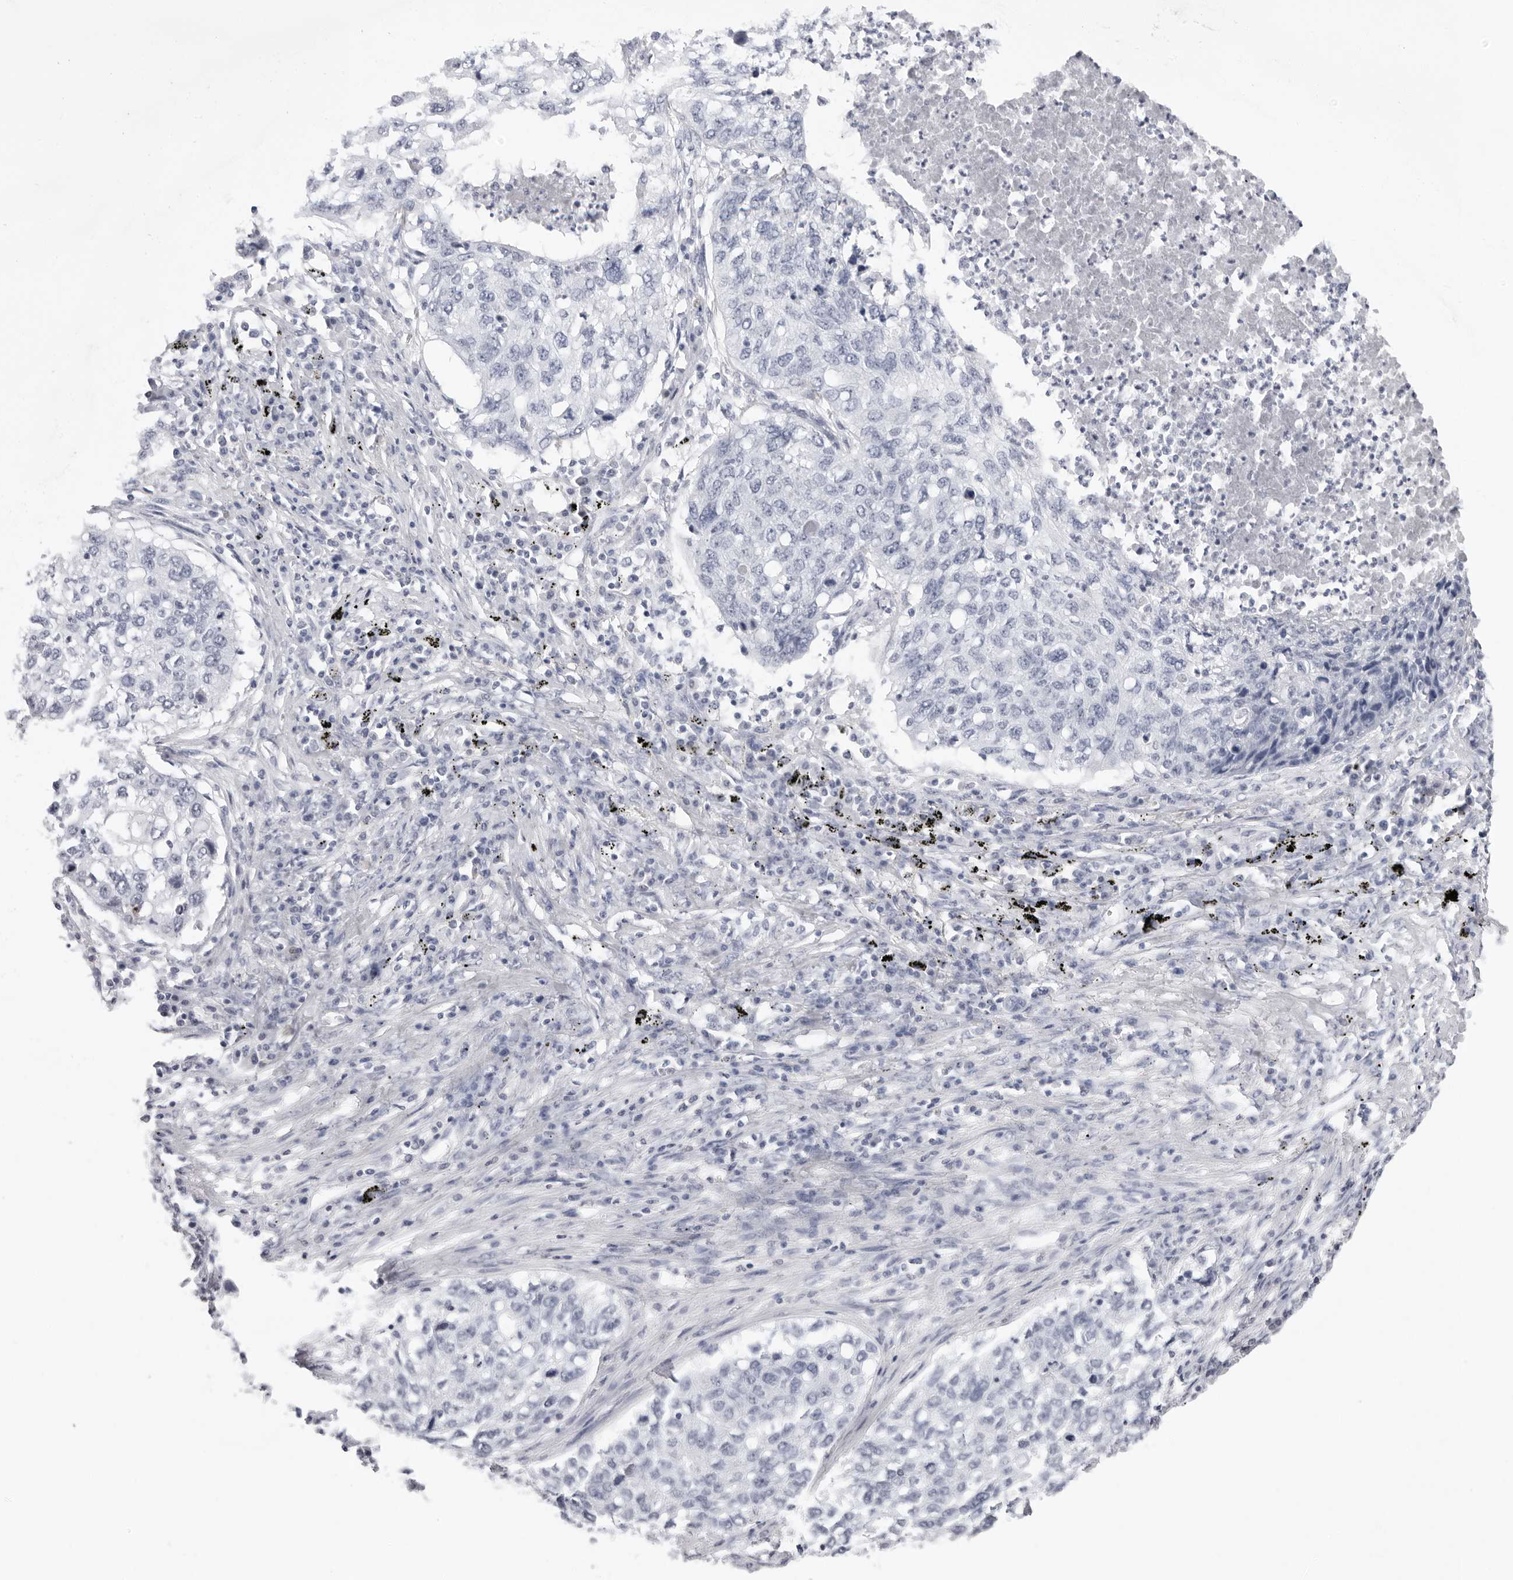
{"staining": {"intensity": "negative", "quantity": "none", "location": "none"}, "tissue": "lung cancer", "cell_type": "Tumor cells", "image_type": "cancer", "snomed": [{"axis": "morphology", "description": "Squamous cell carcinoma, NOS"}, {"axis": "topography", "description": "Lung"}], "caption": "IHC micrograph of neoplastic tissue: squamous cell carcinoma (lung) stained with DAB displays no significant protein staining in tumor cells.", "gene": "CST5", "patient": {"sex": "female", "age": 63}}